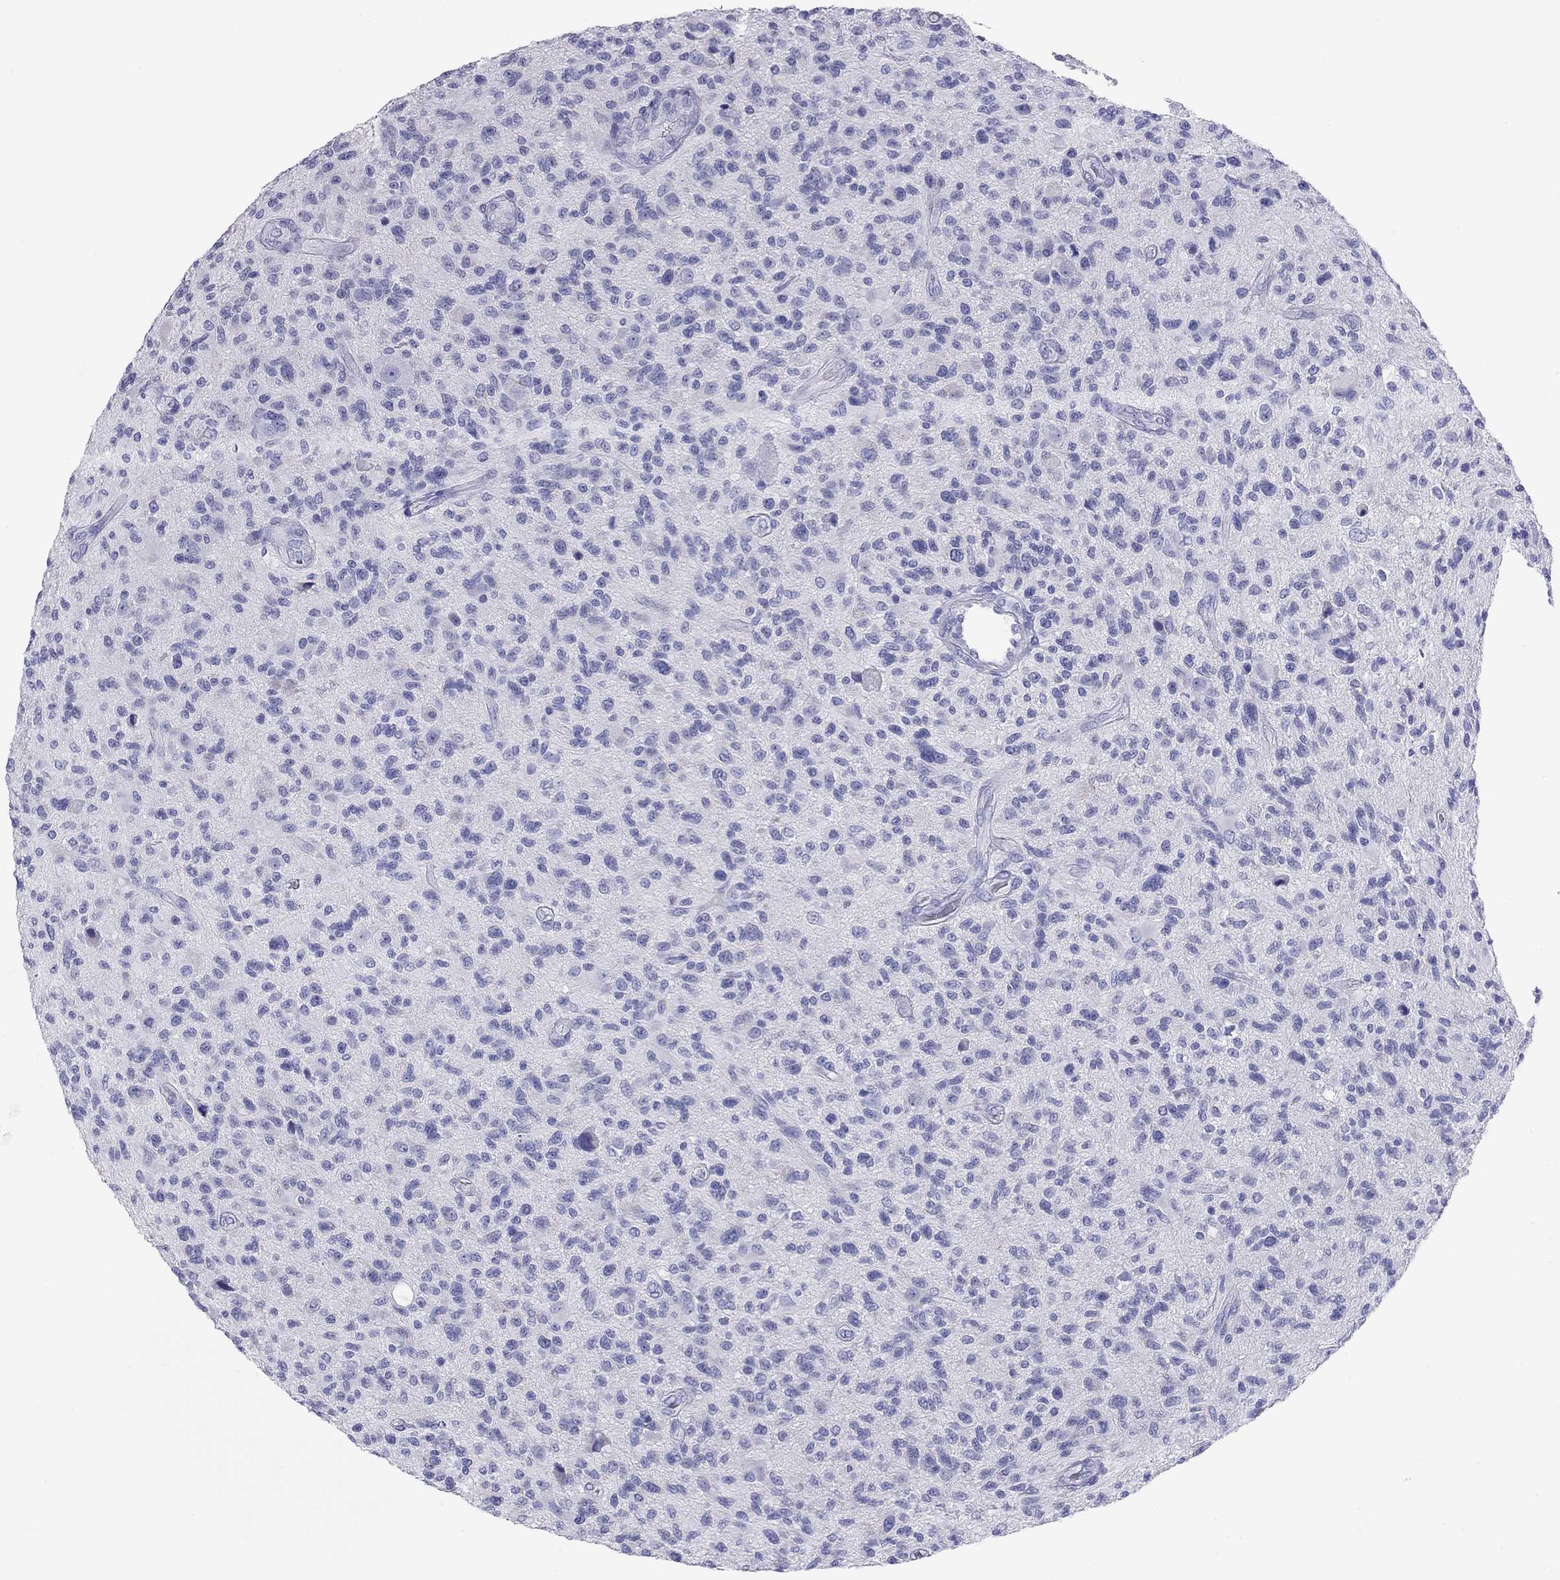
{"staining": {"intensity": "negative", "quantity": "none", "location": "none"}, "tissue": "glioma", "cell_type": "Tumor cells", "image_type": "cancer", "snomed": [{"axis": "morphology", "description": "Glioma, malignant, High grade"}, {"axis": "topography", "description": "Brain"}], "caption": "This image is of glioma stained with immunohistochemistry (IHC) to label a protein in brown with the nuclei are counter-stained blue. There is no expression in tumor cells.", "gene": "DPY19L2", "patient": {"sex": "male", "age": 47}}